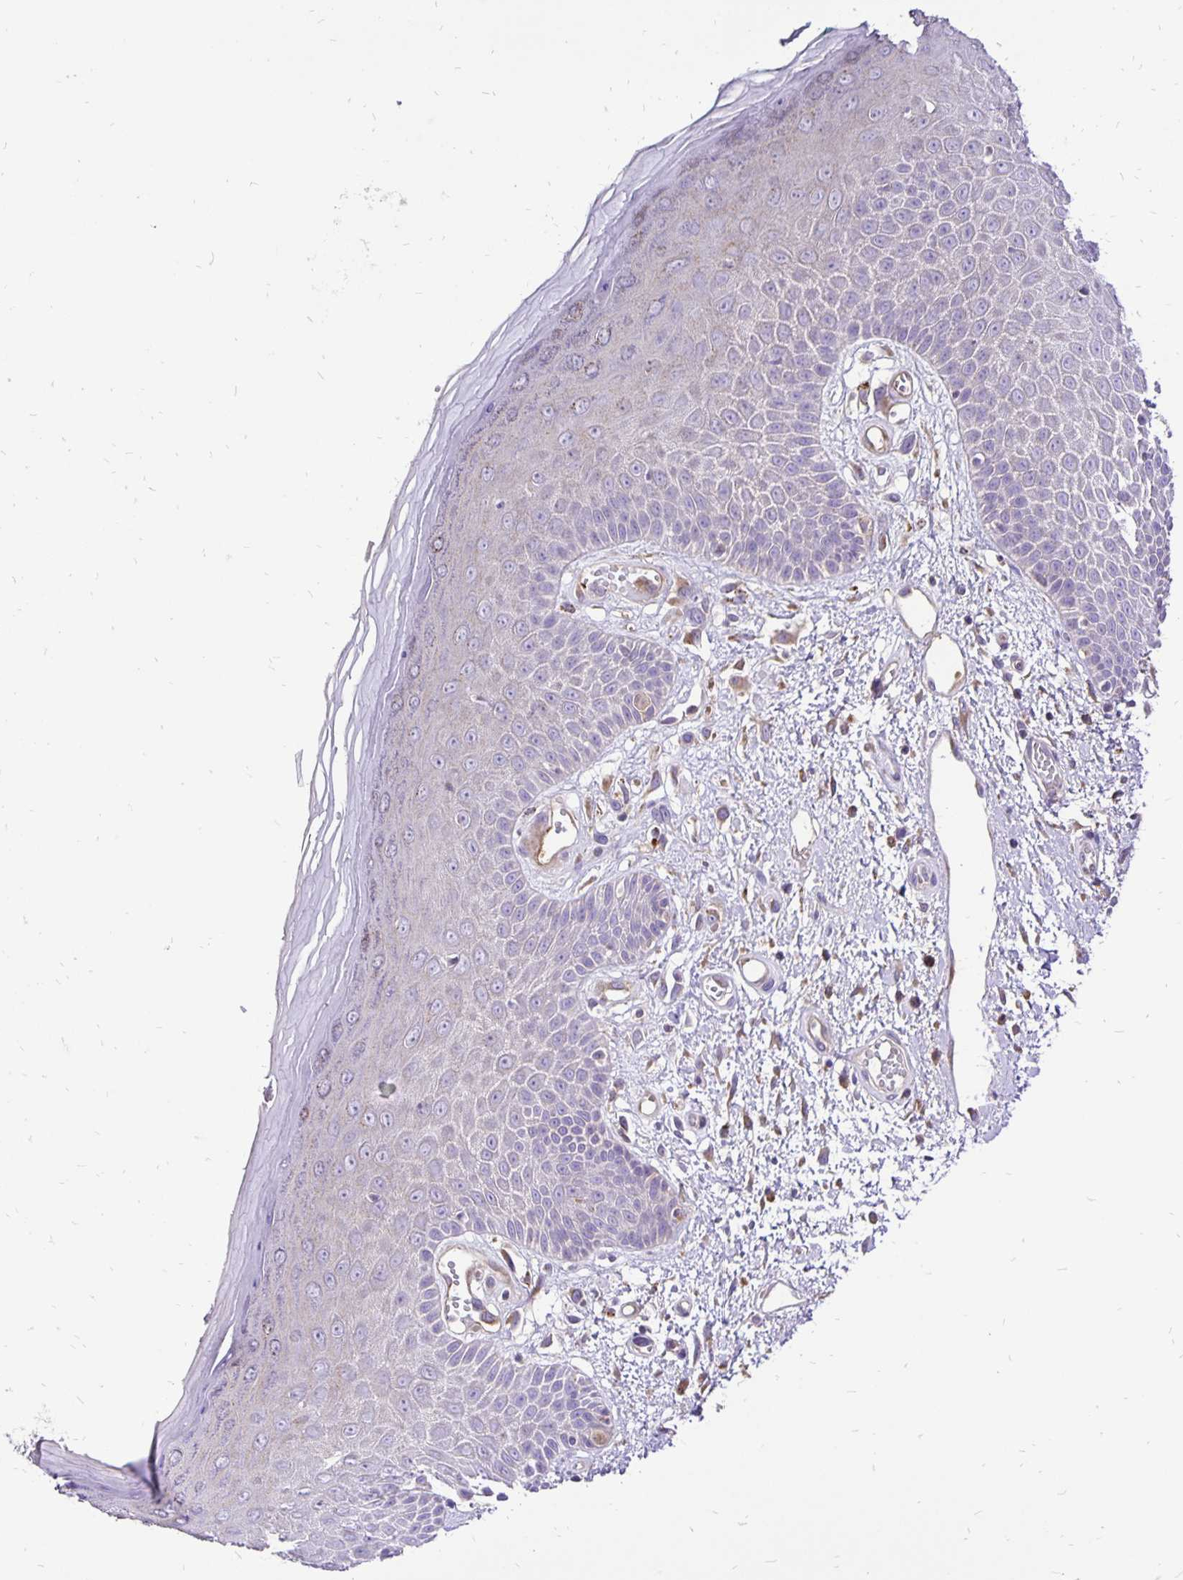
{"staining": {"intensity": "negative", "quantity": "none", "location": "none"}, "tissue": "skin", "cell_type": "Epidermal cells", "image_type": "normal", "snomed": [{"axis": "morphology", "description": "Normal tissue, NOS"}, {"axis": "topography", "description": "Anal"}, {"axis": "topography", "description": "Peripheral nerve tissue"}], "caption": "Epidermal cells show no significant protein positivity in benign skin. Brightfield microscopy of immunohistochemistry stained with DAB (3,3'-diaminobenzidine) (brown) and hematoxylin (blue), captured at high magnification.", "gene": "EIF5A", "patient": {"sex": "male", "age": 78}}